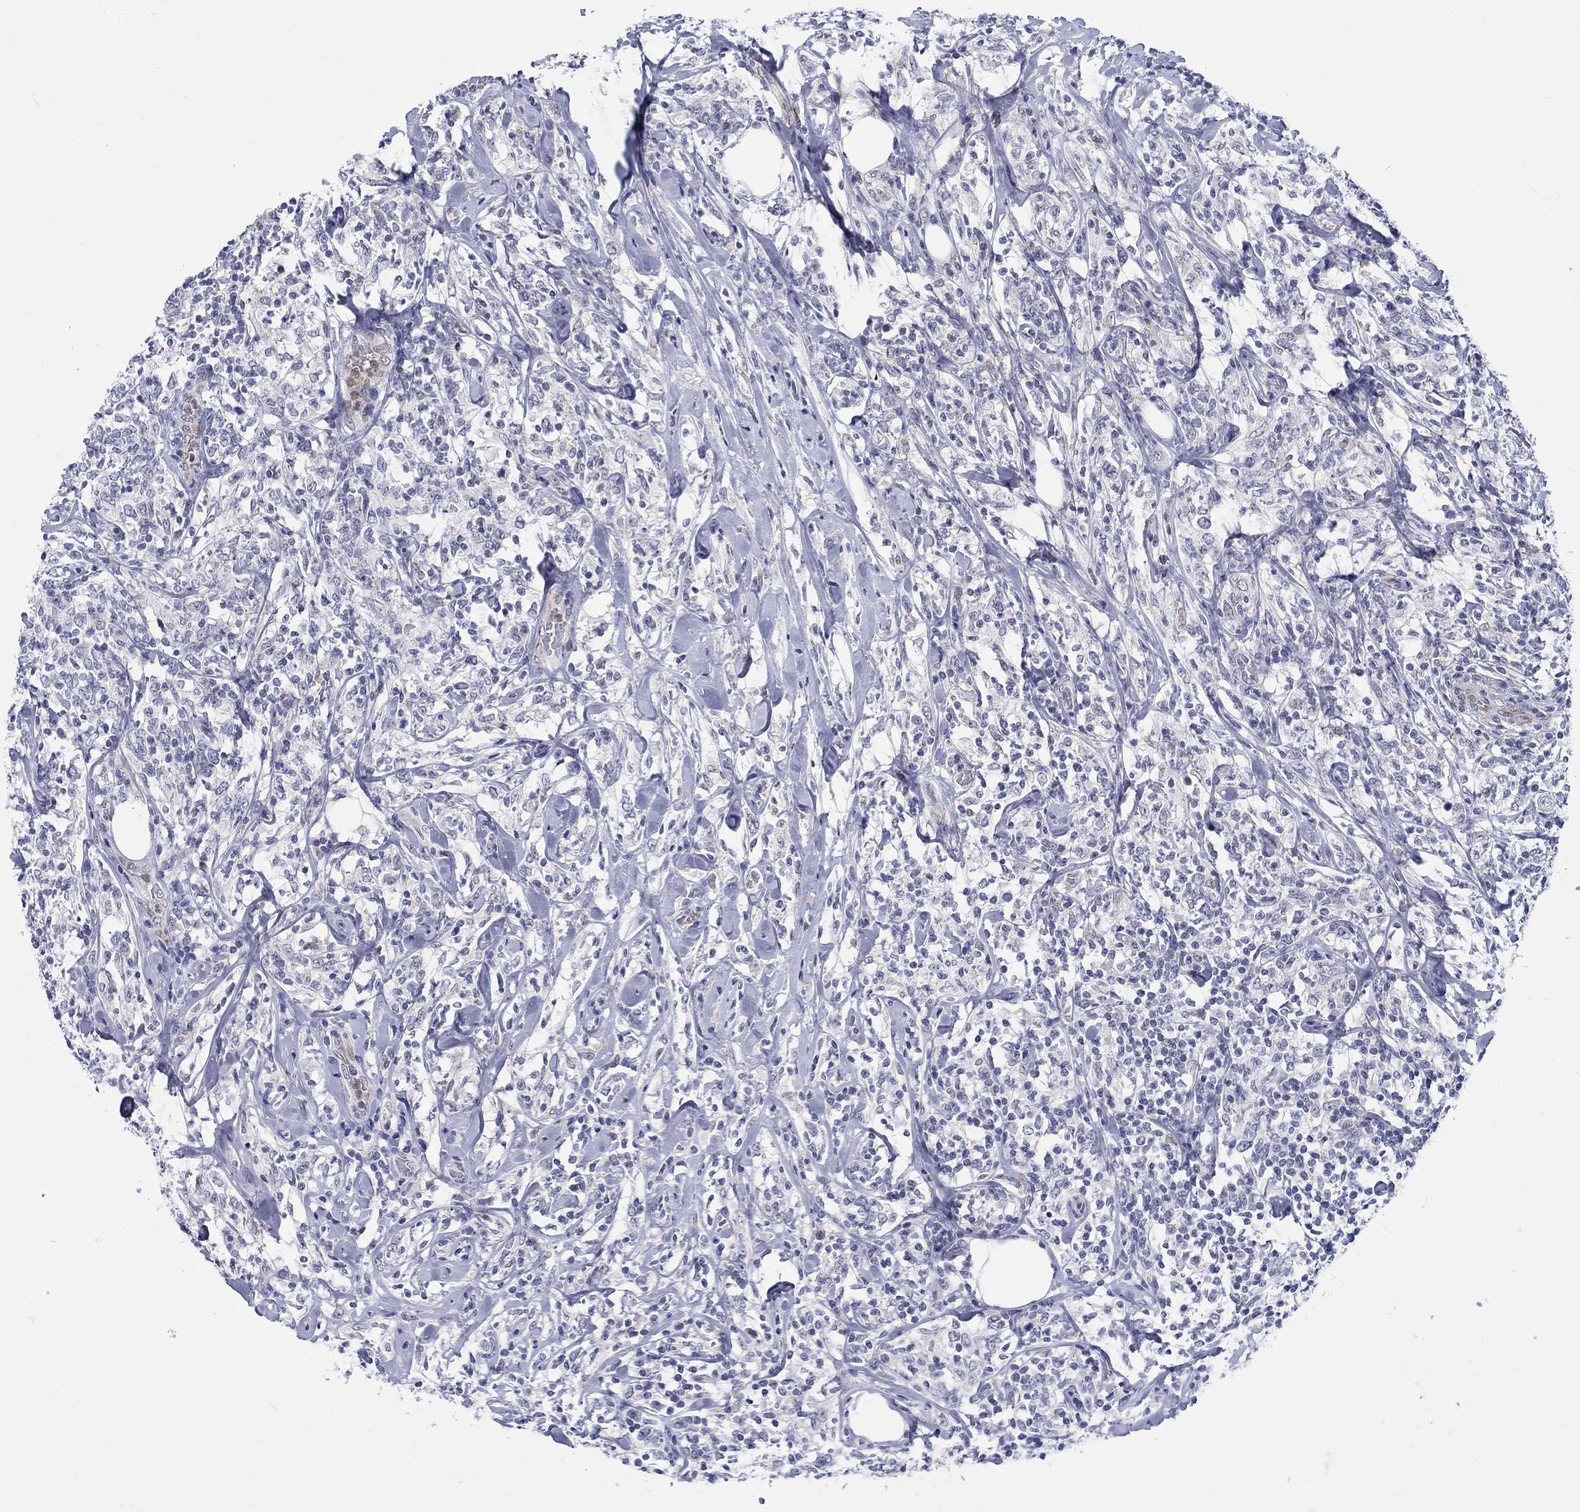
{"staining": {"intensity": "negative", "quantity": "none", "location": "none"}, "tissue": "lymphoma", "cell_type": "Tumor cells", "image_type": "cancer", "snomed": [{"axis": "morphology", "description": "Malignant lymphoma, non-Hodgkin's type, High grade"}, {"axis": "topography", "description": "Lymph node"}], "caption": "A photomicrograph of malignant lymphoma, non-Hodgkin's type (high-grade) stained for a protein demonstrates no brown staining in tumor cells.", "gene": "ST6GALNAC1", "patient": {"sex": "female", "age": 84}}